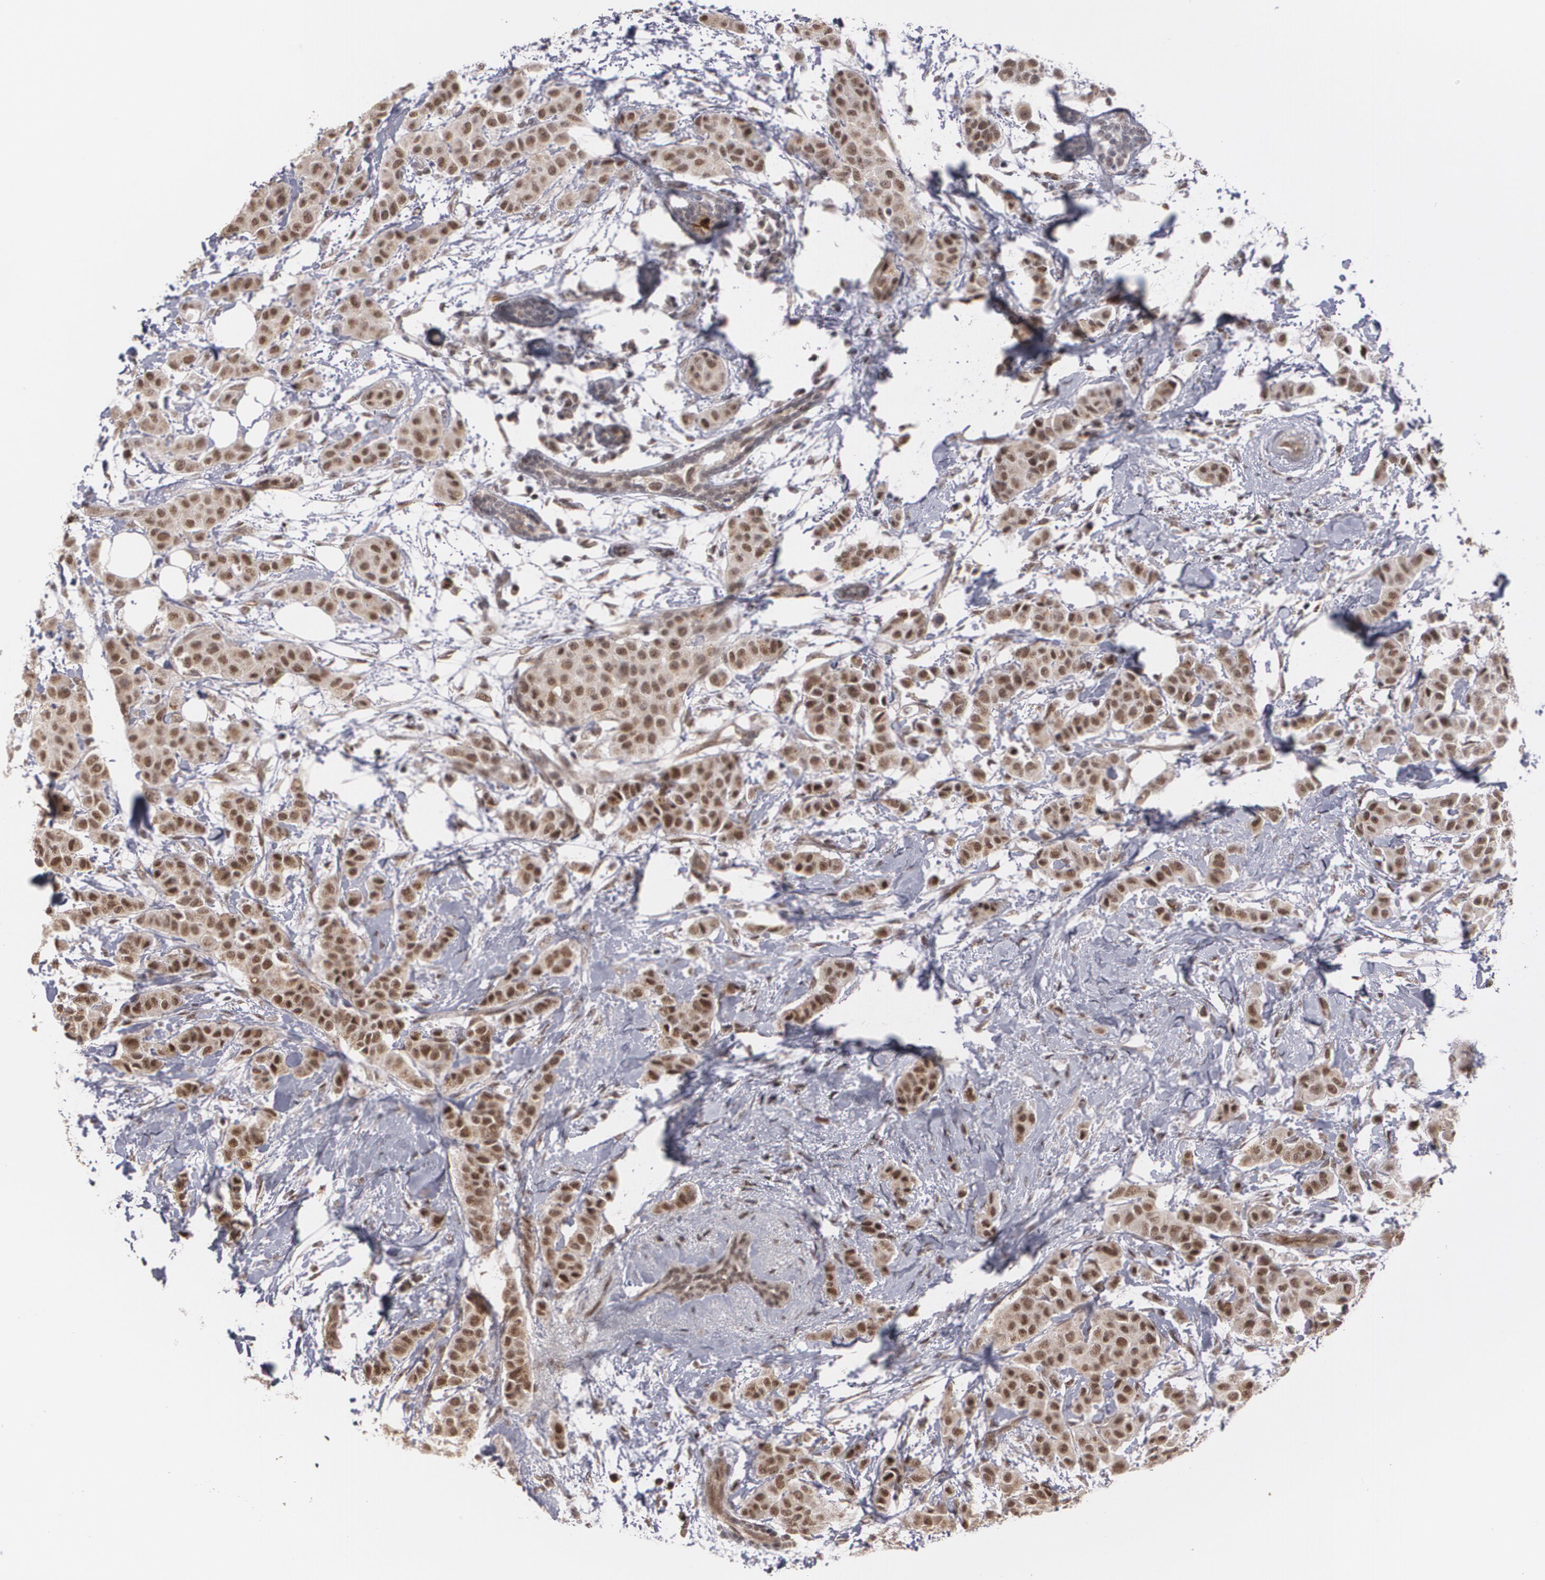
{"staining": {"intensity": "moderate", "quantity": ">75%", "location": "nuclear"}, "tissue": "breast cancer", "cell_type": "Tumor cells", "image_type": "cancer", "snomed": [{"axis": "morphology", "description": "Duct carcinoma"}, {"axis": "topography", "description": "Breast"}], "caption": "About >75% of tumor cells in human breast cancer (intraductal carcinoma) exhibit moderate nuclear protein staining as visualized by brown immunohistochemical staining.", "gene": "ZNF75A", "patient": {"sex": "female", "age": 40}}